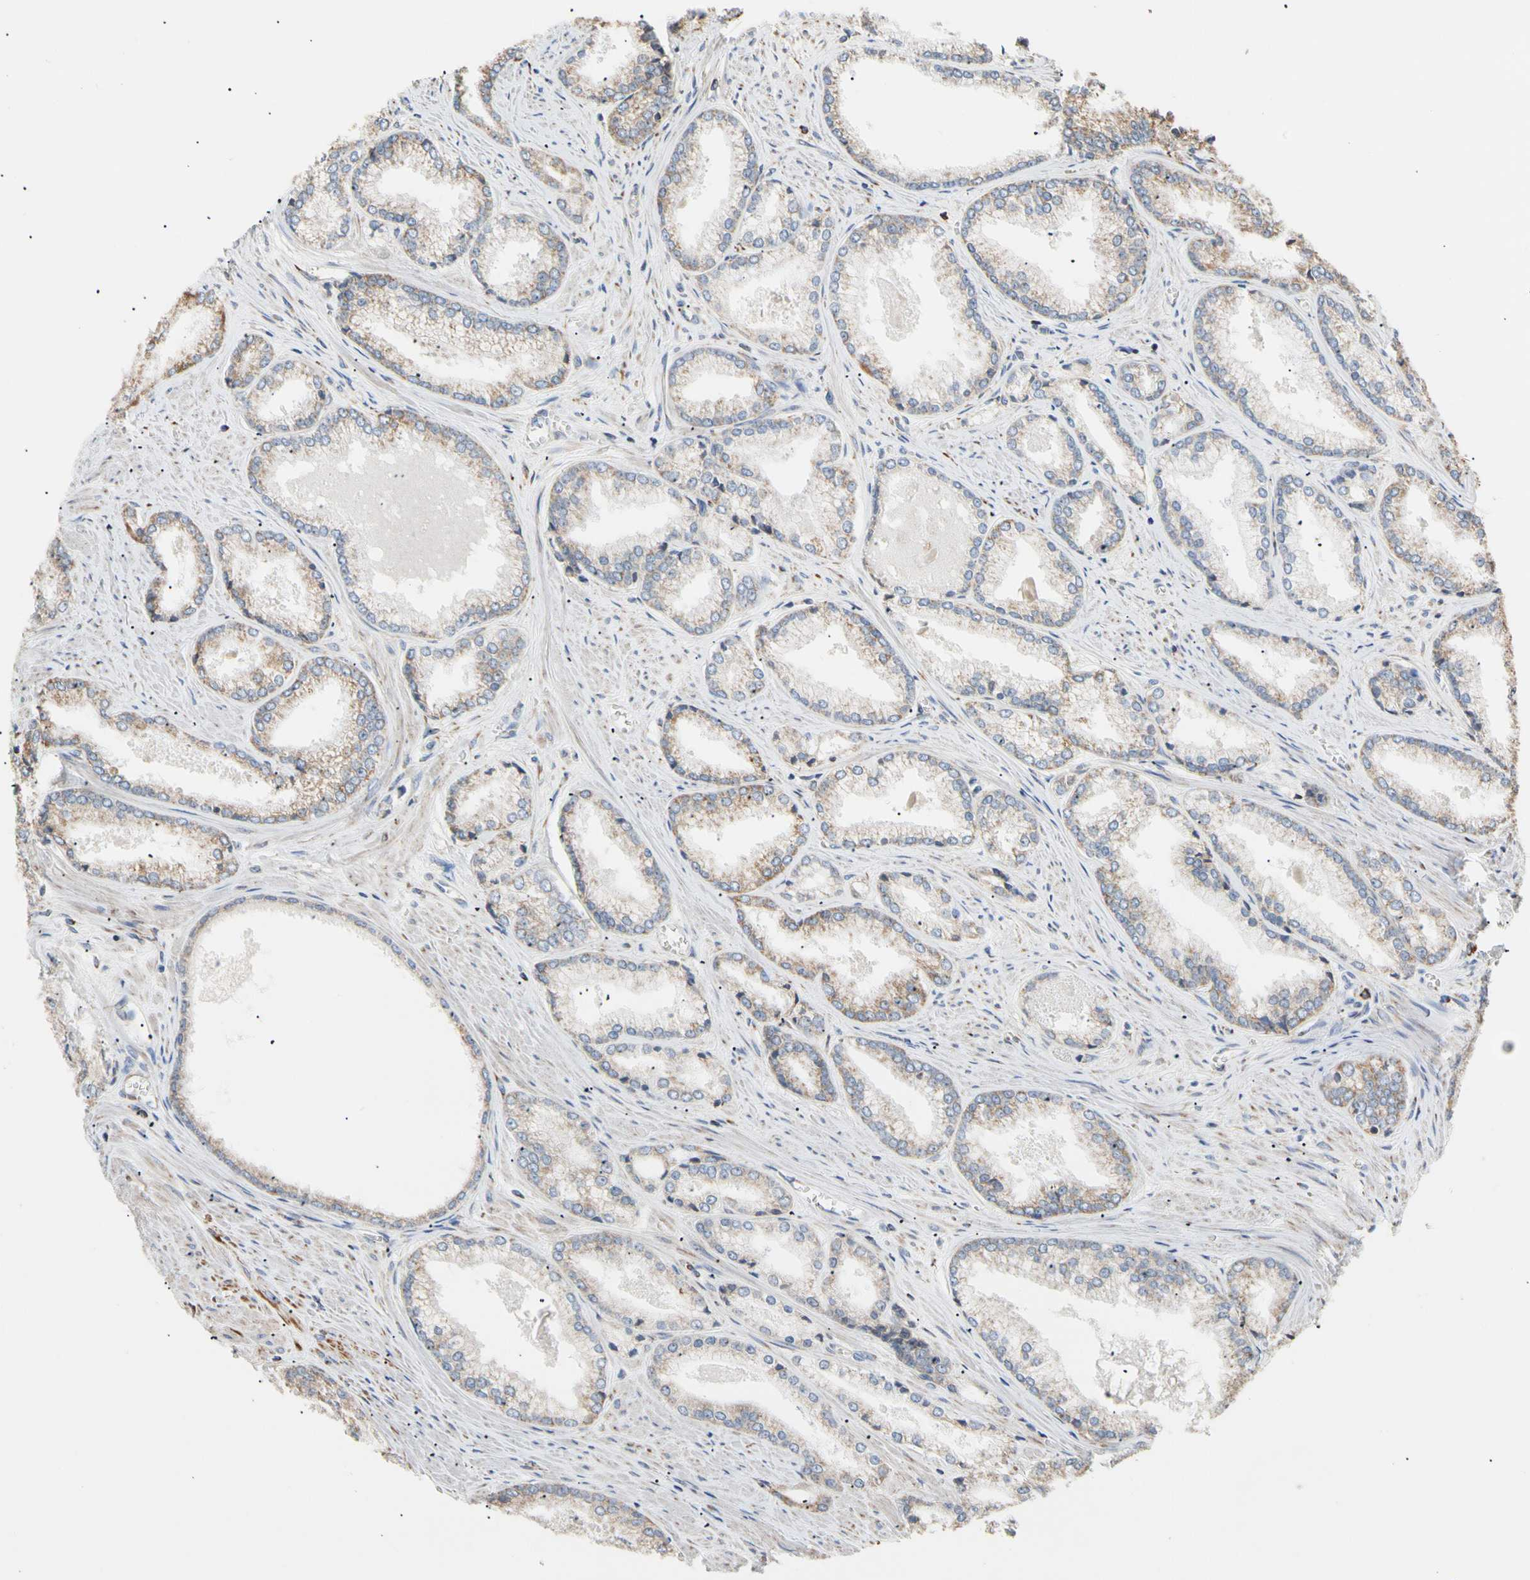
{"staining": {"intensity": "moderate", "quantity": "<25%", "location": "cytoplasmic/membranous"}, "tissue": "prostate cancer", "cell_type": "Tumor cells", "image_type": "cancer", "snomed": [{"axis": "morphology", "description": "Adenocarcinoma, Low grade"}, {"axis": "topography", "description": "Prostate"}], "caption": "Prostate cancer was stained to show a protein in brown. There is low levels of moderate cytoplasmic/membranous staining in about <25% of tumor cells.", "gene": "PLGRKT", "patient": {"sex": "male", "age": 64}}